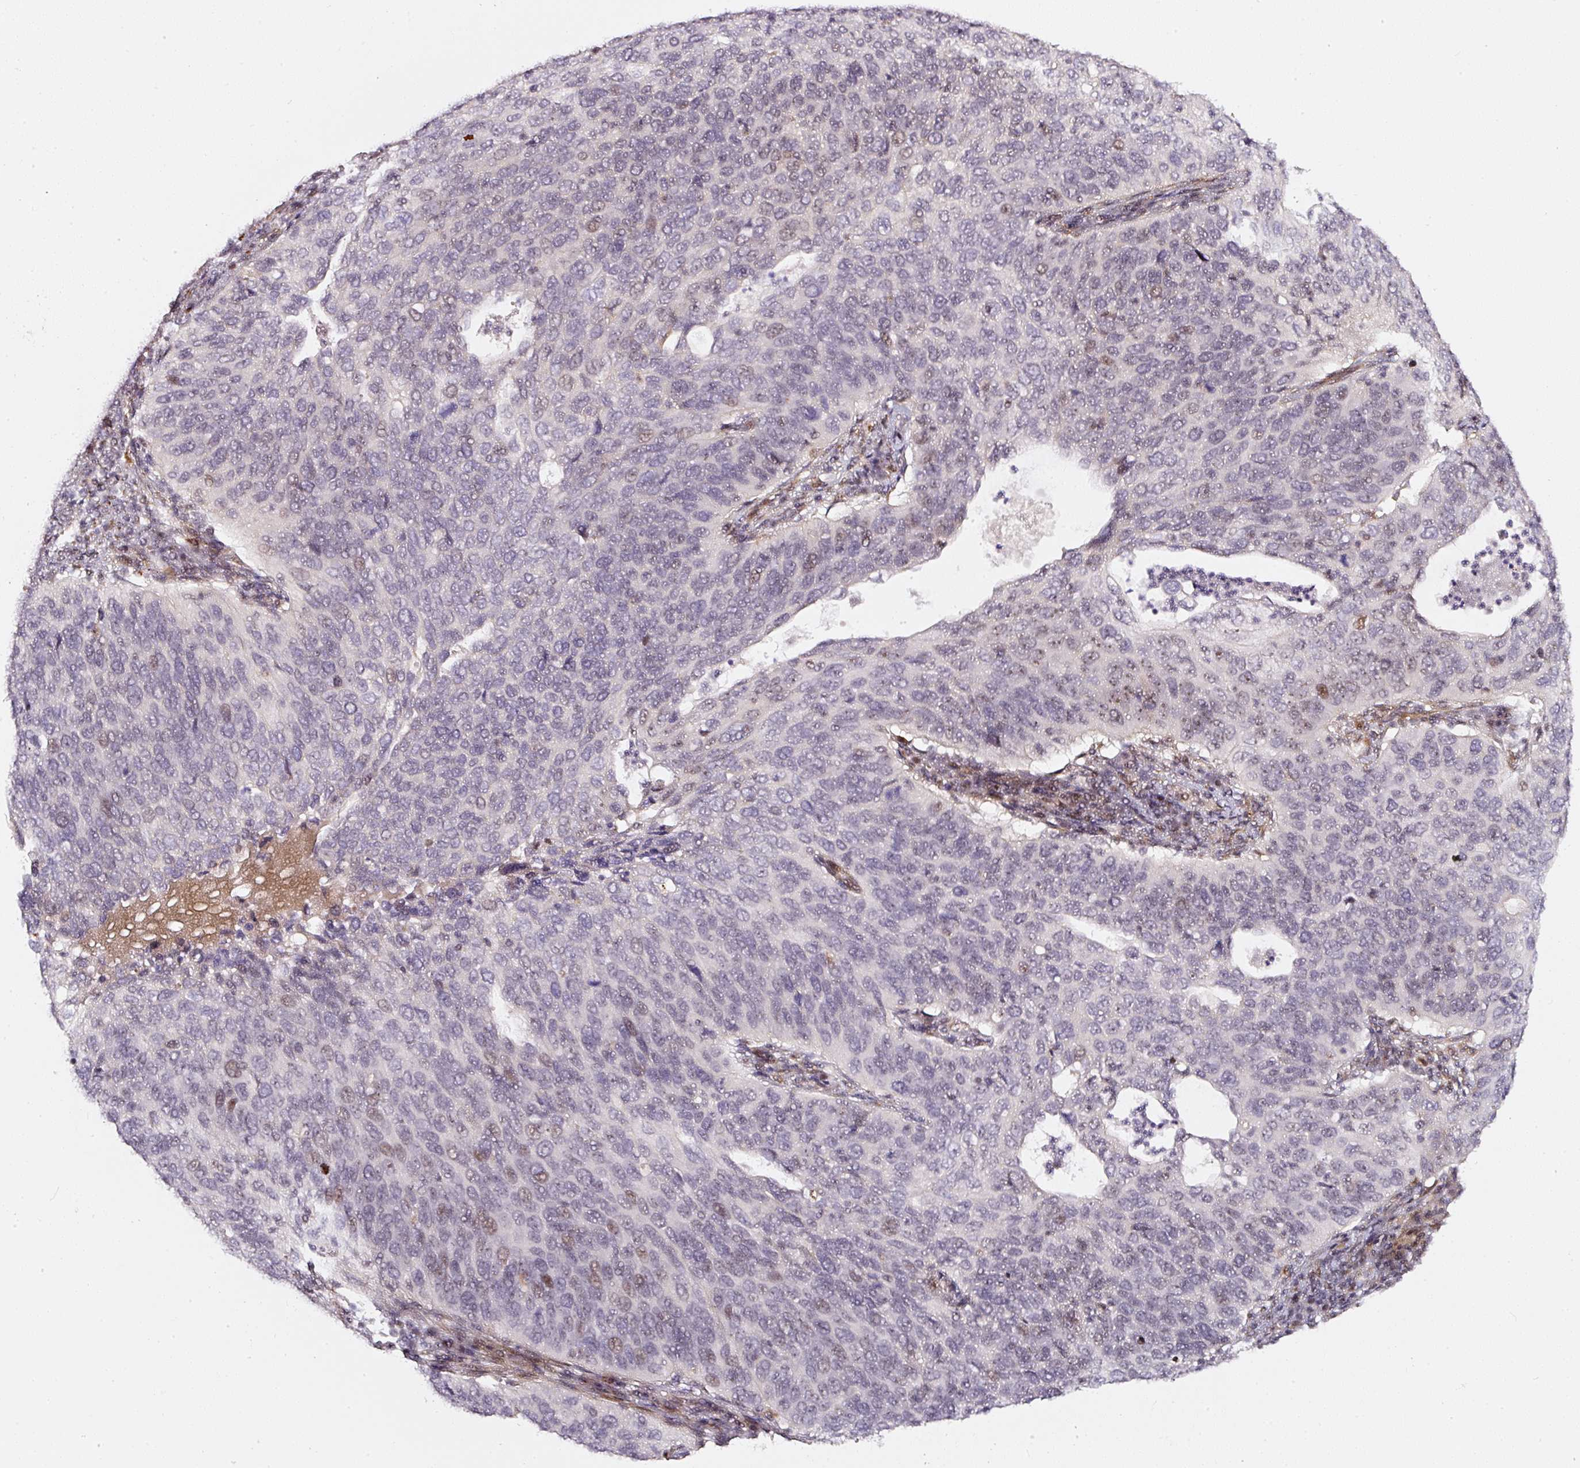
{"staining": {"intensity": "weak", "quantity": "<25%", "location": "nuclear"}, "tissue": "cervical cancer", "cell_type": "Tumor cells", "image_type": "cancer", "snomed": [{"axis": "morphology", "description": "Squamous cell carcinoma, NOS"}, {"axis": "topography", "description": "Cervix"}], "caption": "A photomicrograph of cervical cancer stained for a protein shows no brown staining in tumor cells. (DAB (3,3'-diaminobenzidine) IHC with hematoxylin counter stain).", "gene": "MXRA8", "patient": {"sex": "female", "age": 36}}